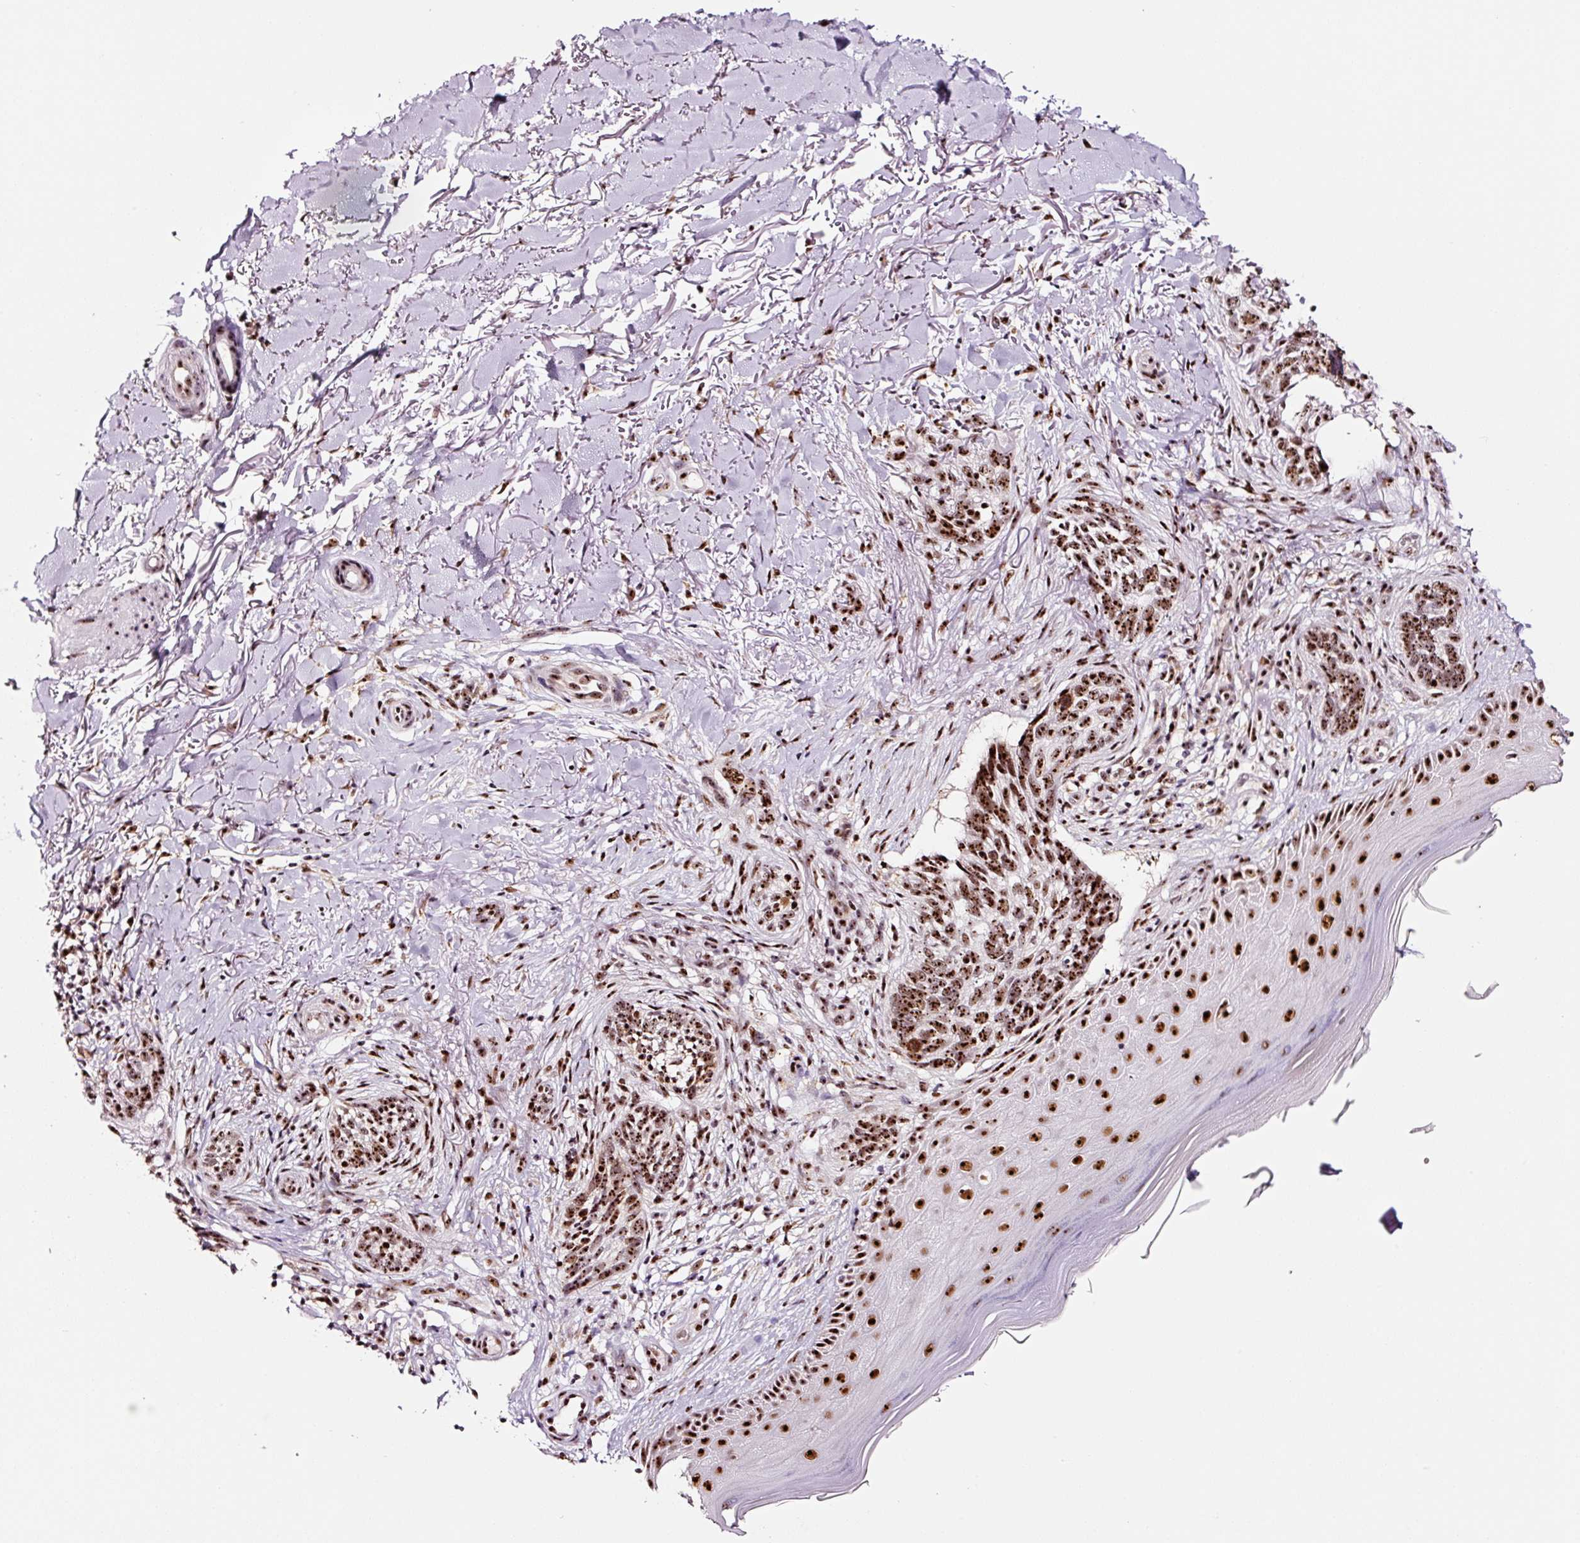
{"staining": {"intensity": "strong", "quantity": ">75%", "location": "nuclear"}, "tissue": "skin cancer", "cell_type": "Tumor cells", "image_type": "cancer", "snomed": [{"axis": "morphology", "description": "Normal tissue, NOS"}, {"axis": "morphology", "description": "Basal cell carcinoma"}, {"axis": "topography", "description": "Skin"}], "caption": "The immunohistochemical stain highlights strong nuclear expression in tumor cells of skin cancer (basal cell carcinoma) tissue. Nuclei are stained in blue.", "gene": "GNL3", "patient": {"sex": "female", "age": 67}}